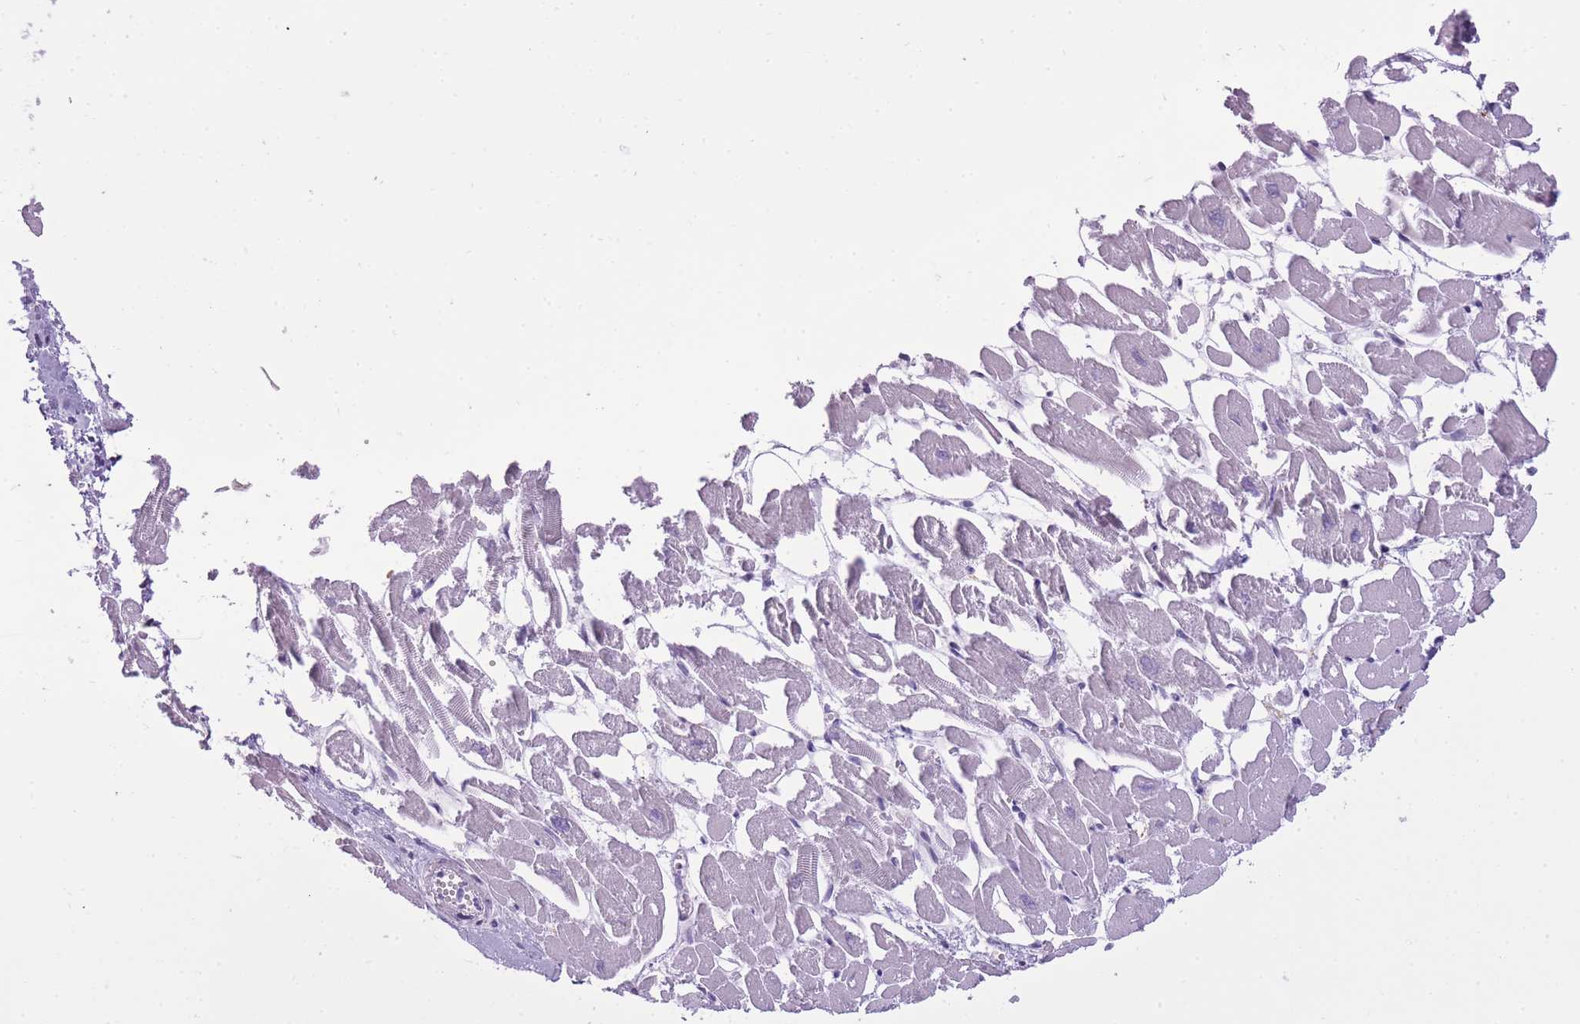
{"staining": {"intensity": "negative", "quantity": "none", "location": "none"}, "tissue": "heart muscle", "cell_type": "Cardiomyocytes", "image_type": "normal", "snomed": [{"axis": "morphology", "description": "Normal tissue, NOS"}, {"axis": "topography", "description": "Heart"}], "caption": "Human heart muscle stained for a protein using immunohistochemistry shows no expression in cardiomyocytes.", "gene": "RADX", "patient": {"sex": "male", "age": 54}}